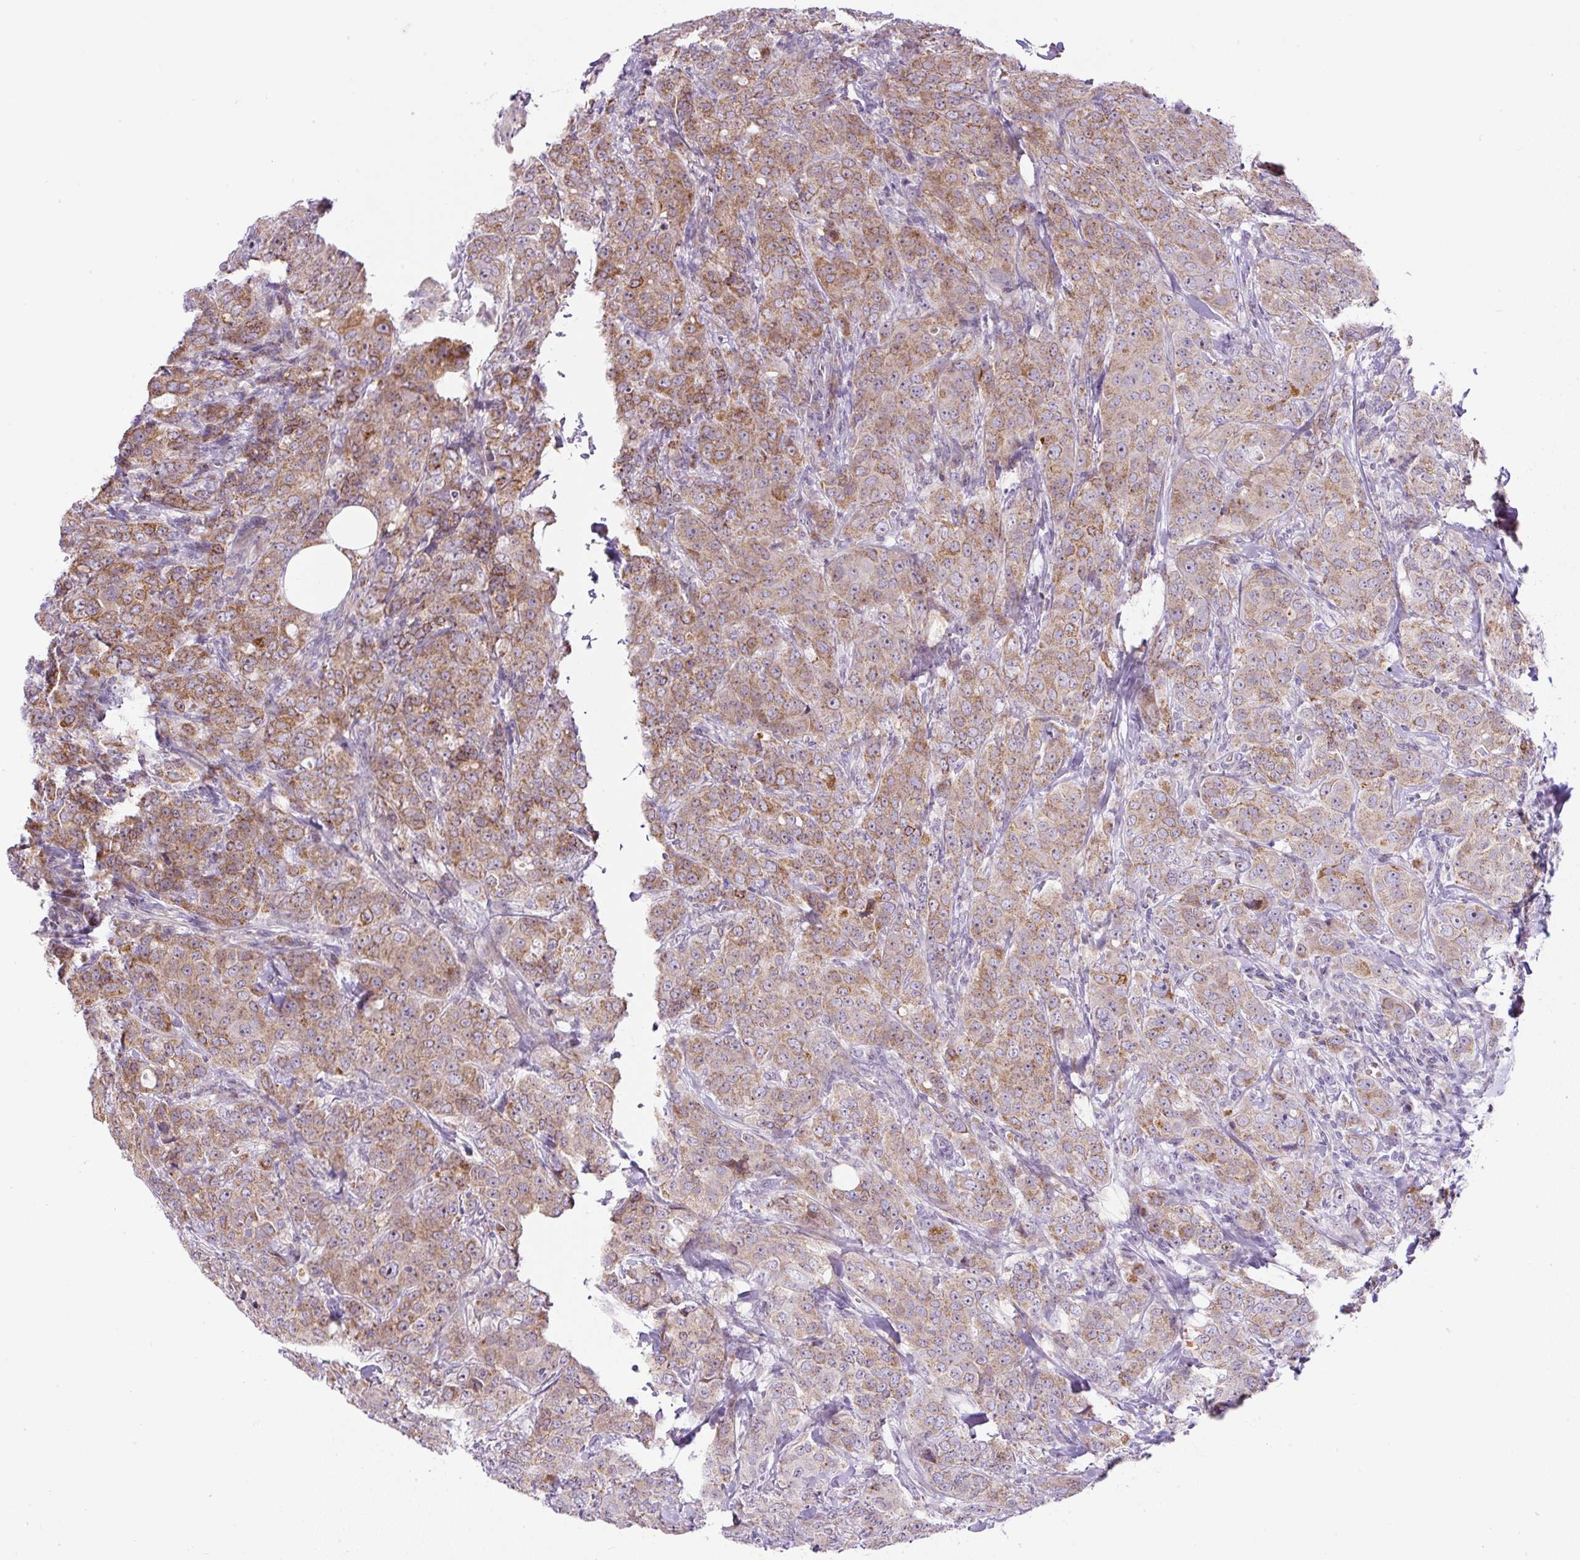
{"staining": {"intensity": "moderate", "quantity": ">75%", "location": "cytoplasmic/membranous"}, "tissue": "breast cancer", "cell_type": "Tumor cells", "image_type": "cancer", "snomed": [{"axis": "morphology", "description": "Duct carcinoma"}, {"axis": "topography", "description": "Breast"}], "caption": "IHC of human invasive ductal carcinoma (breast) demonstrates medium levels of moderate cytoplasmic/membranous staining in approximately >75% of tumor cells.", "gene": "ZNF596", "patient": {"sex": "female", "age": 43}}